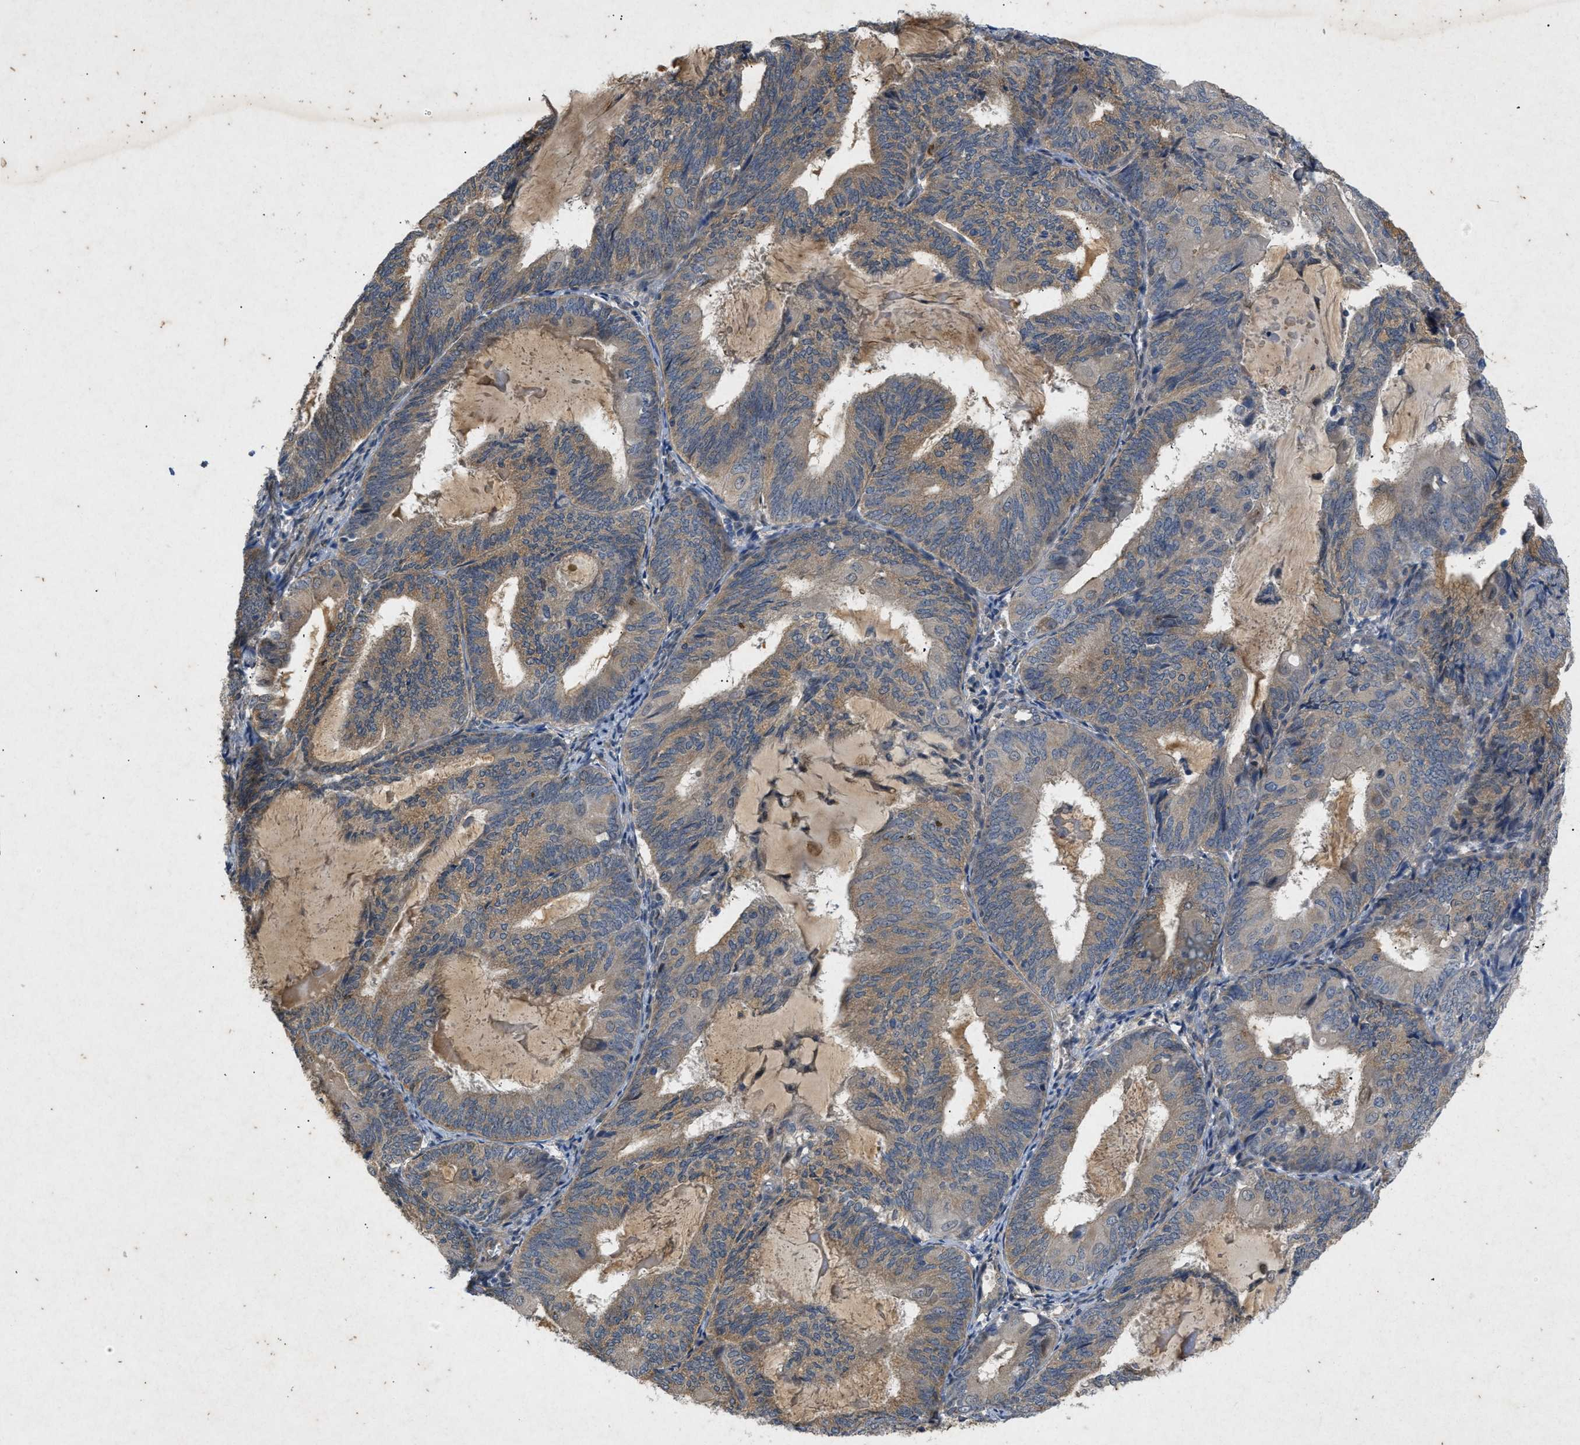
{"staining": {"intensity": "moderate", "quantity": "25%-75%", "location": "cytoplasmic/membranous"}, "tissue": "endometrial cancer", "cell_type": "Tumor cells", "image_type": "cancer", "snomed": [{"axis": "morphology", "description": "Adenocarcinoma, NOS"}, {"axis": "topography", "description": "Endometrium"}], "caption": "Approximately 25%-75% of tumor cells in human endometrial adenocarcinoma show moderate cytoplasmic/membranous protein expression as visualized by brown immunohistochemical staining.", "gene": "PRKG2", "patient": {"sex": "female", "age": 81}}